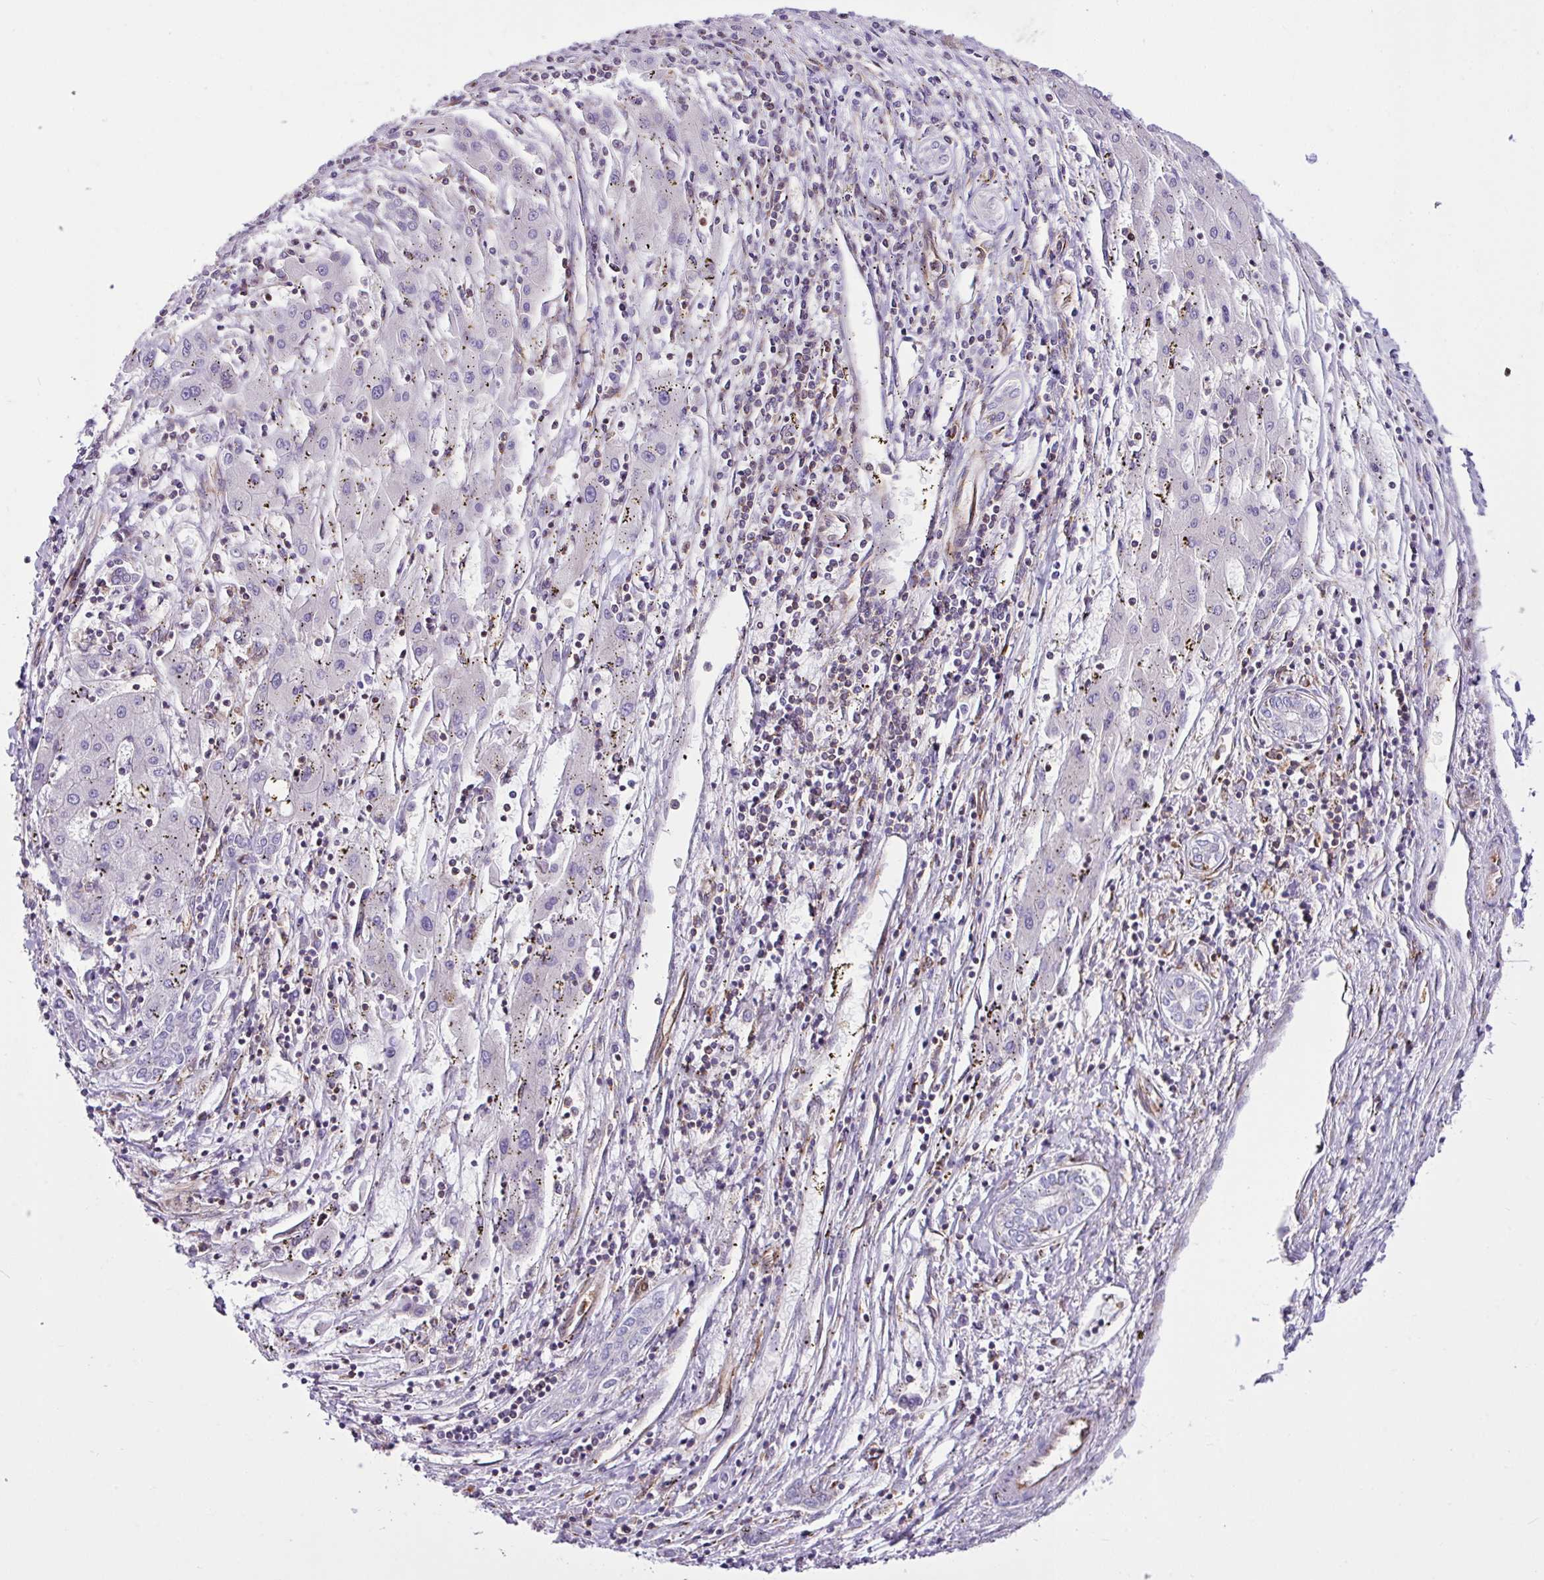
{"staining": {"intensity": "negative", "quantity": "none", "location": "none"}, "tissue": "liver cancer", "cell_type": "Tumor cells", "image_type": "cancer", "snomed": [{"axis": "morphology", "description": "Carcinoma, Hepatocellular, NOS"}, {"axis": "topography", "description": "Liver"}], "caption": "There is no significant positivity in tumor cells of liver hepatocellular carcinoma.", "gene": "EME2", "patient": {"sex": "male", "age": 72}}